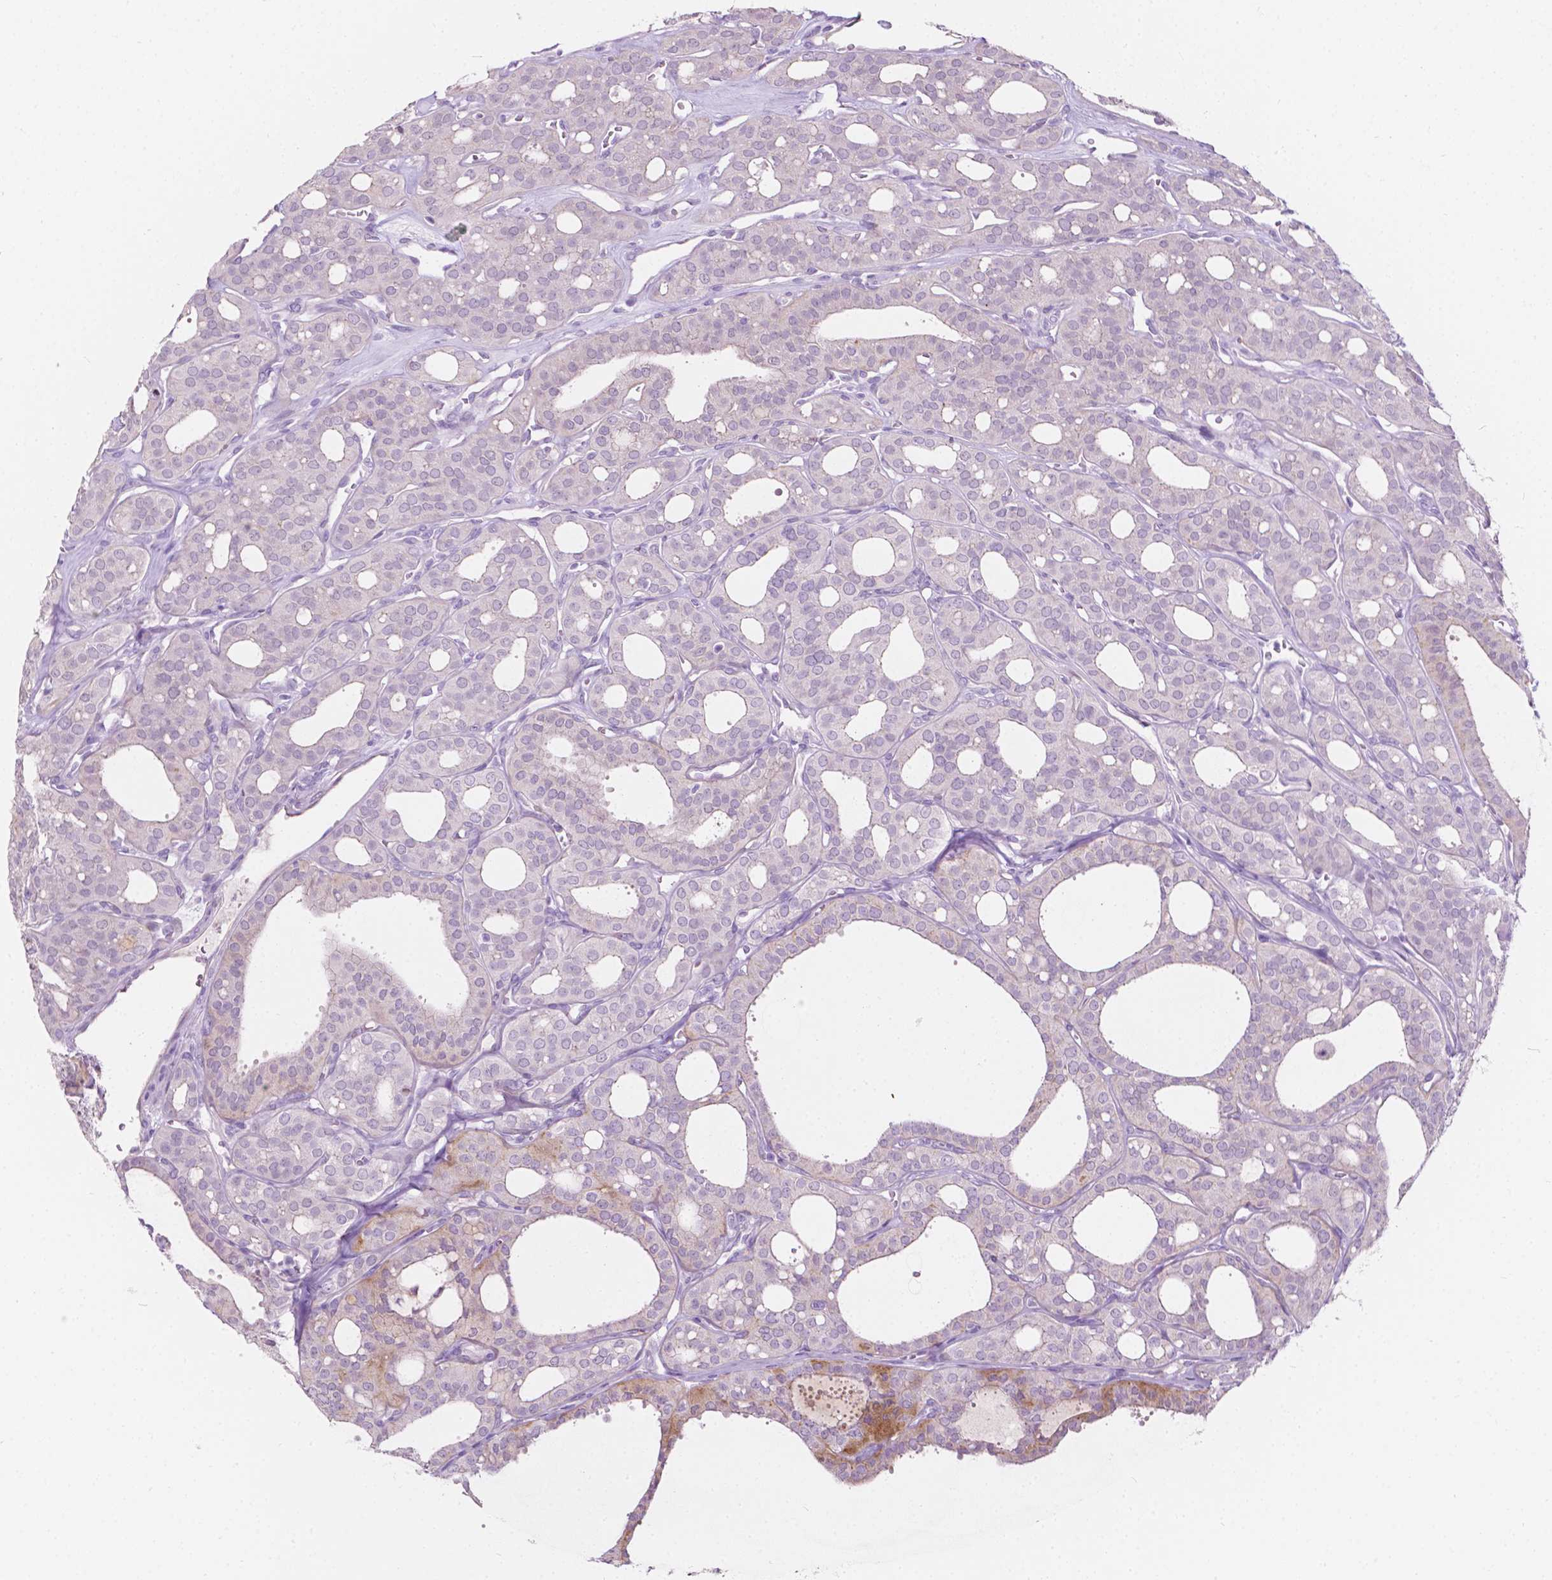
{"staining": {"intensity": "weak", "quantity": "<25%", "location": "cytoplasmic/membranous"}, "tissue": "thyroid cancer", "cell_type": "Tumor cells", "image_type": "cancer", "snomed": [{"axis": "morphology", "description": "Follicular adenoma carcinoma, NOS"}, {"axis": "topography", "description": "Thyroid gland"}], "caption": "Thyroid follicular adenoma carcinoma was stained to show a protein in brown. There is no significant expression in tumor cells.", "gene": "NOS1AP", "patient": {"sex": "male", "age": 75}}